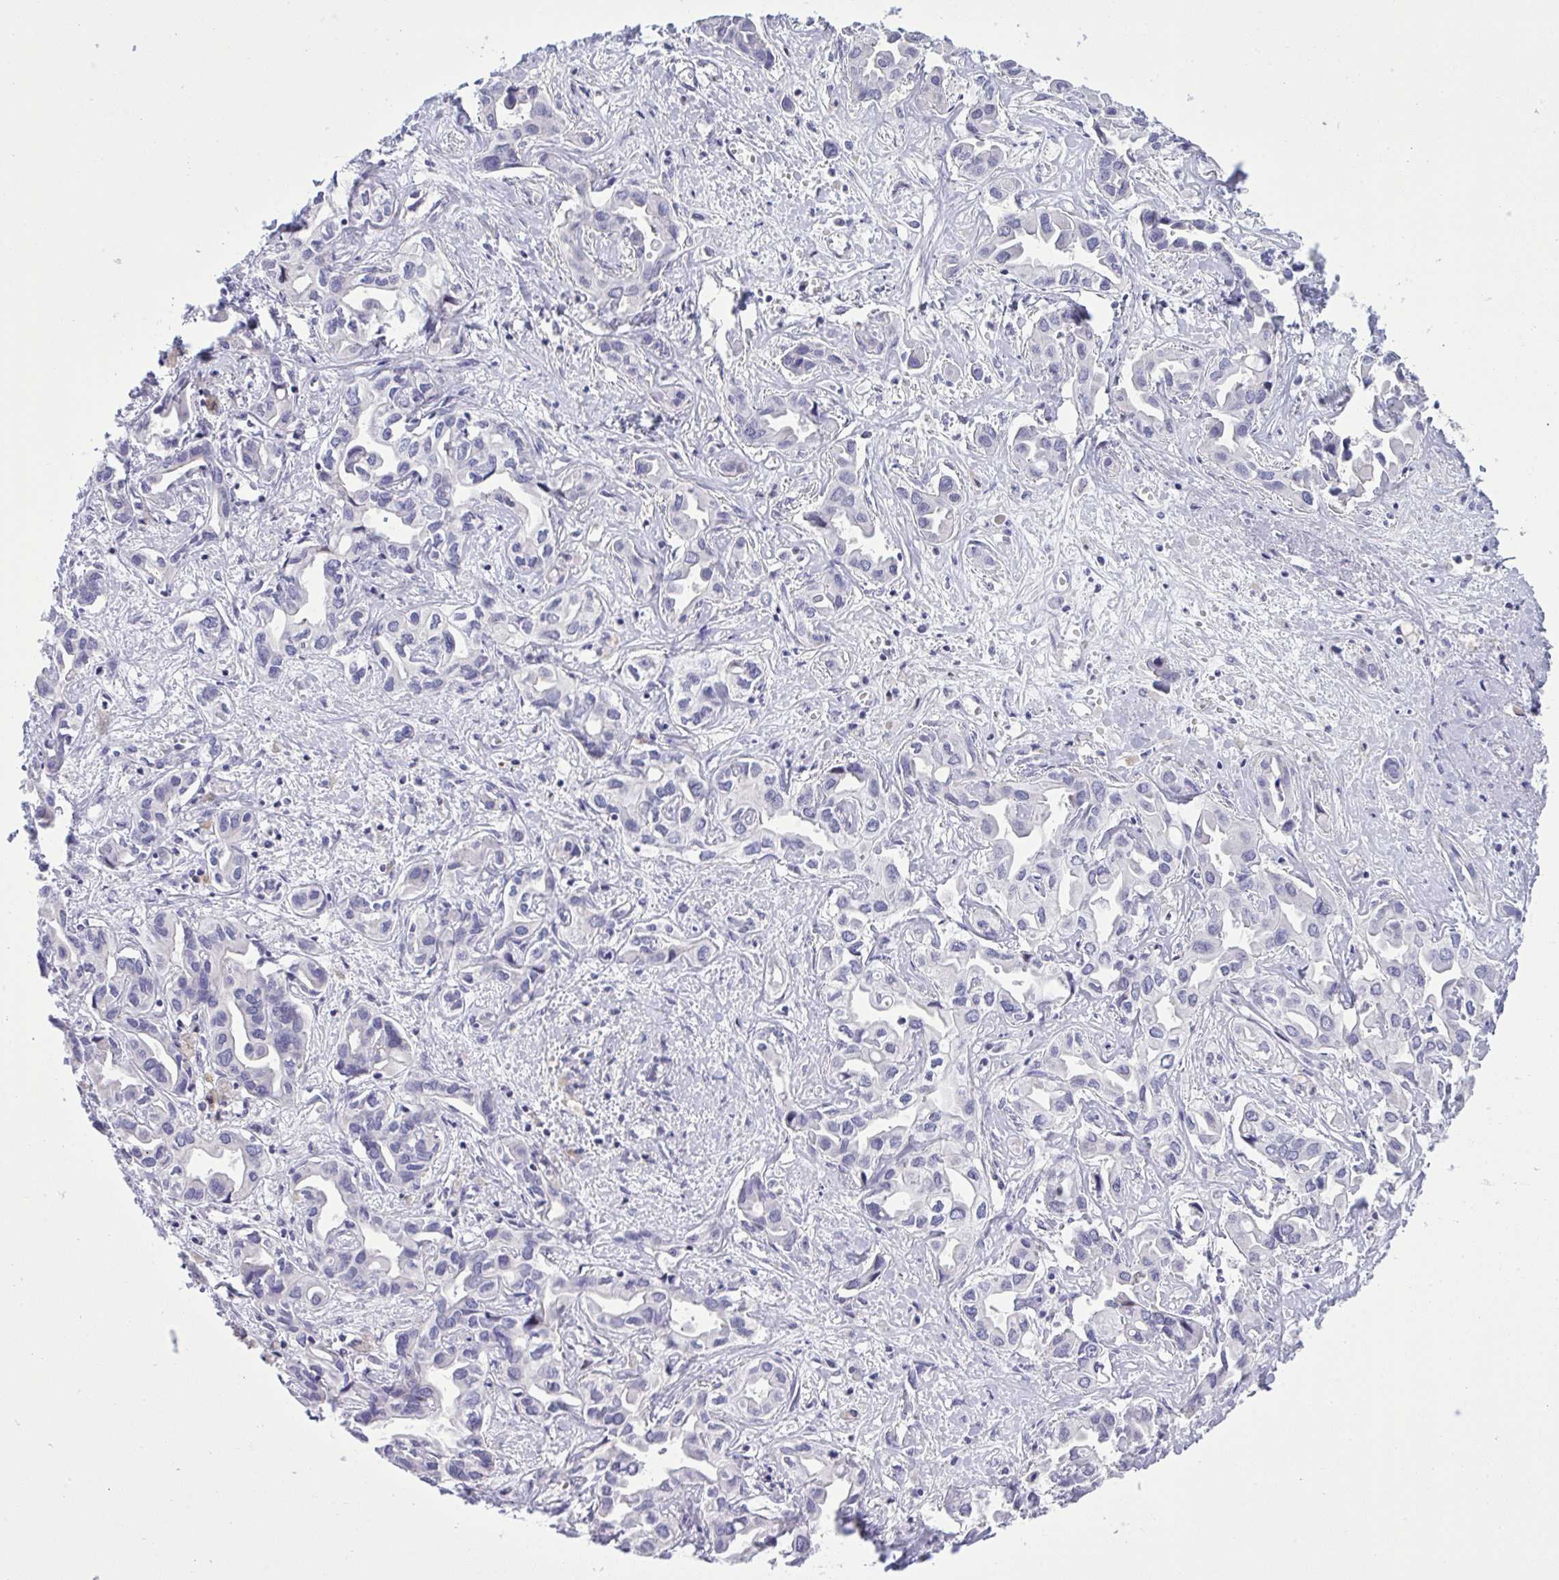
{"staining": {"intensity": "negative", "quantity": "none", "location": "none"}, "tissue": "liver cancer", "cell_type": "Tumor cells", "image_type": "cancer", "snomed": [{"axis": "morphology", "description": "Cholangiocarcinoma"}, {"axis": "topography", "description": "Liver"}], "caption": "DAB immunohistochemical staining of human liver cancer (cholangiocarcinoma) reveals no significant expression in tumor cells.", "gene": "WDR97", "patient": {"sex": "female", "age": 64}}